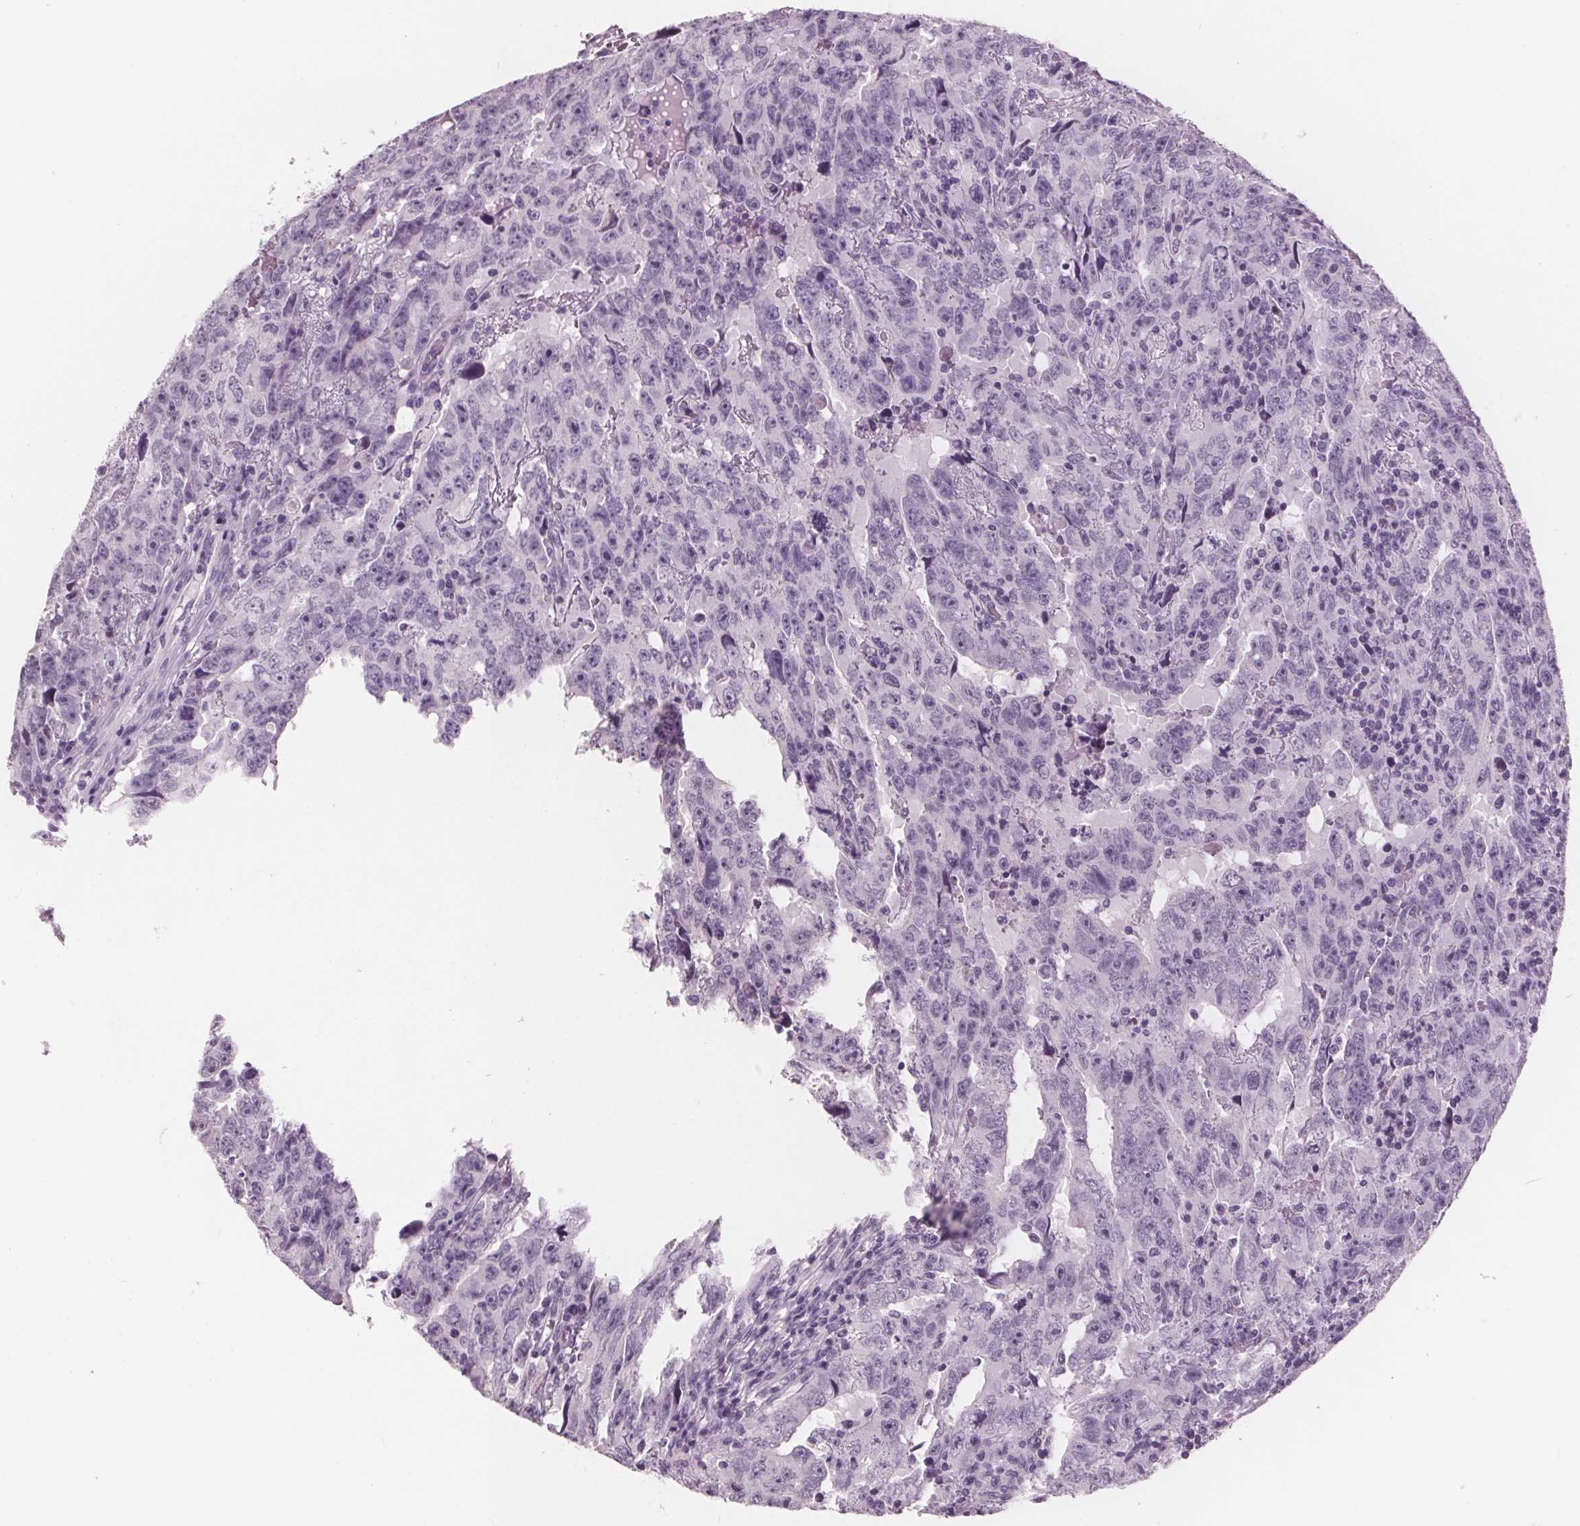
{"staining": {"intensity": "negative", "quantity": "none", "location": "none"}, "tissue": "testis cancer", "cell_type": "Tumor cells", "image_type": "cancer", "snomed": [{"axis": "morphology", "description": "Carcinoma, Embryonal, NOS"}, {"axis": "topography", "description": "Testis"}], "caption": "IHC of testis cancer demonstrates no expression in tumor cells. (Brightfield microscopy of DAB immunohistochemistry at high magnification).", "gene": "AMBP", "patient": {"sex": "male", "age": 24}}